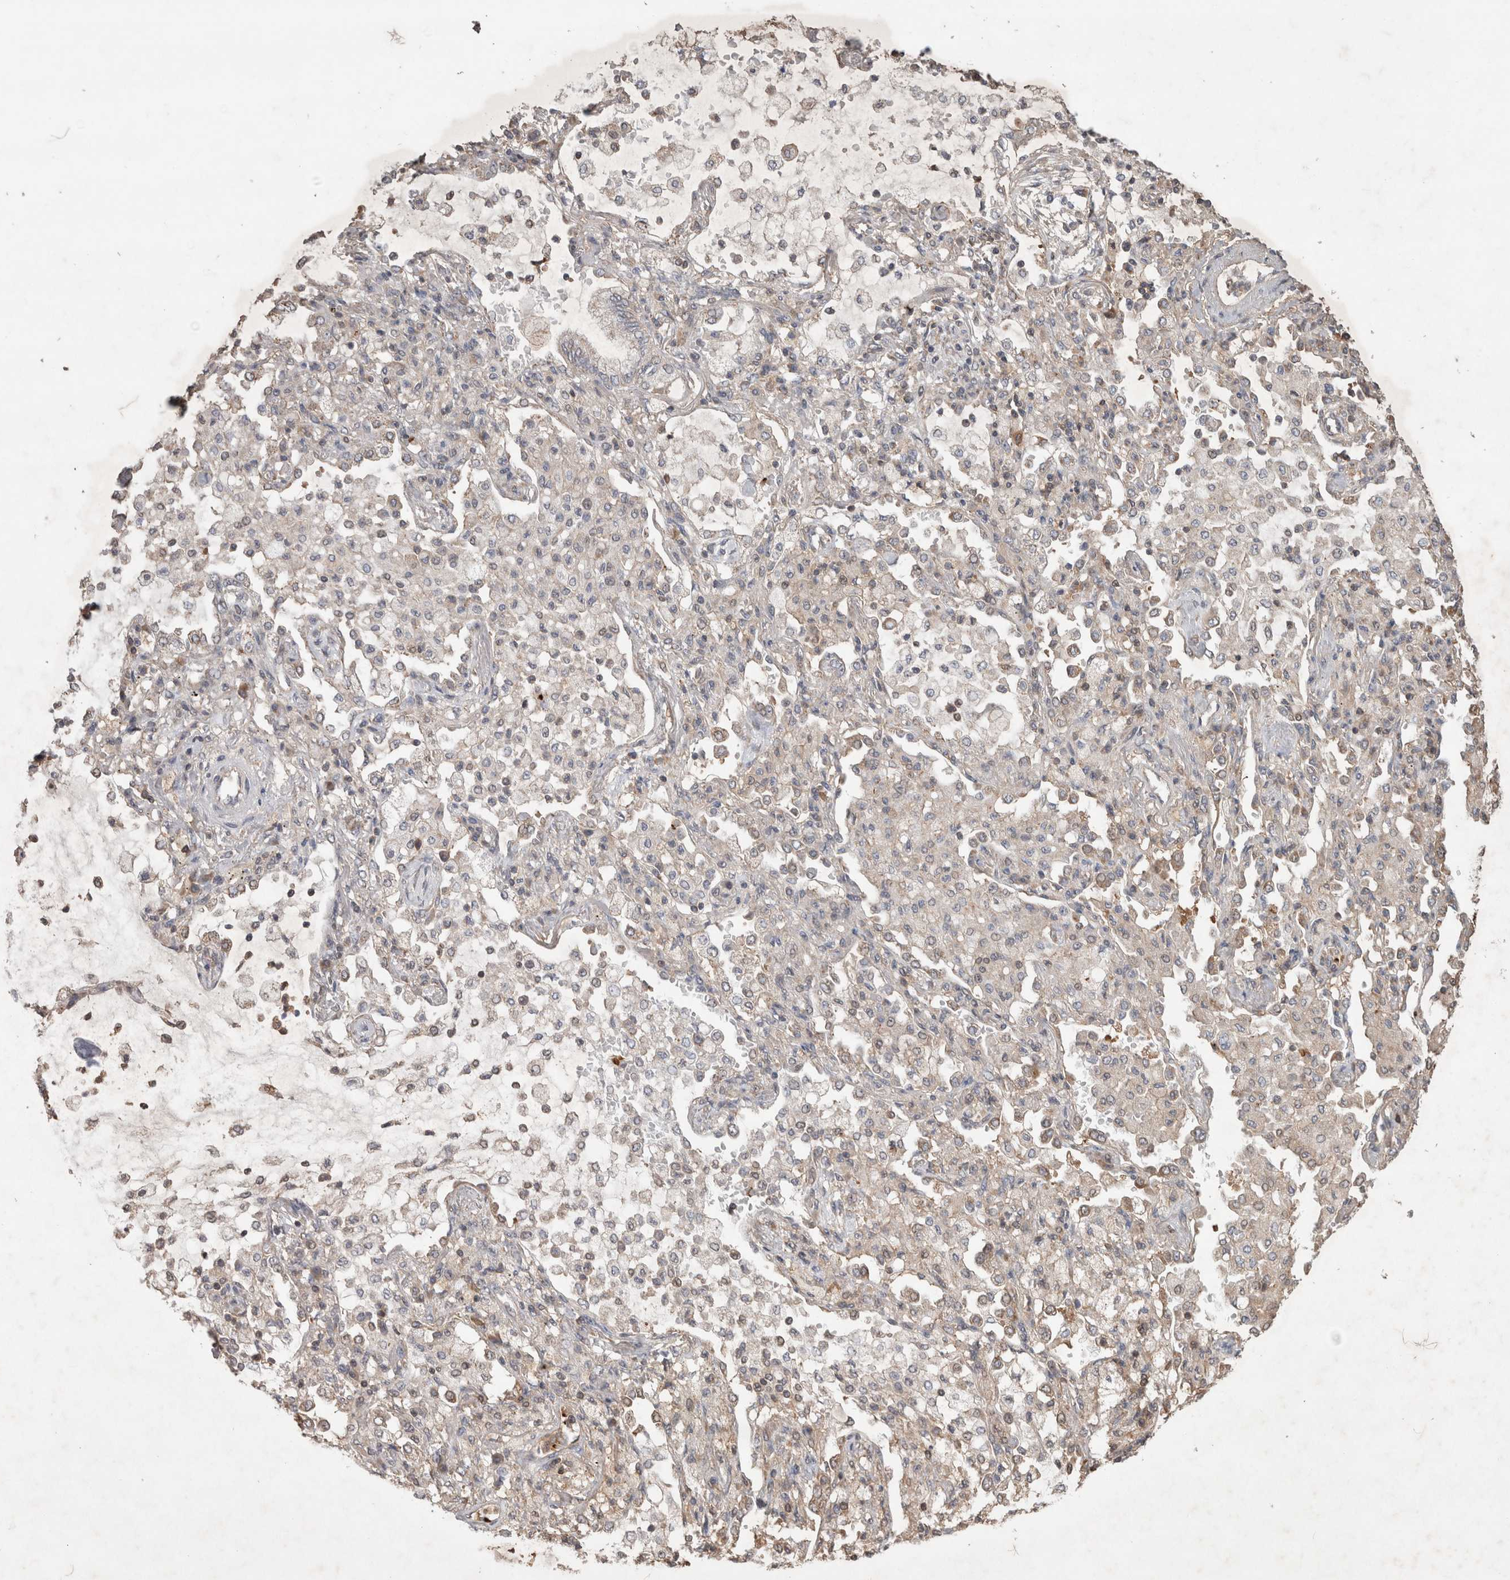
{"staining": {"intensity": "negative", "quantity": "none", "location": "none"}, "tissue": "lung cancer", "cell_type": "Tumor cells", "image_type": "cancer", "snomed": [{"axis": "morphology", "description": "Adenocarcinoma, NOS"}, {"axis": "topography", "description": "Lung"}], "caption": "High power microscopy histopathology image of an immunohistochemistry histopathology image of adenocarcinoma (lung), revealing no significant expression in tumor cells.", "gene": "TRIM5", "patient": {"sex": "female", "age": 70}}